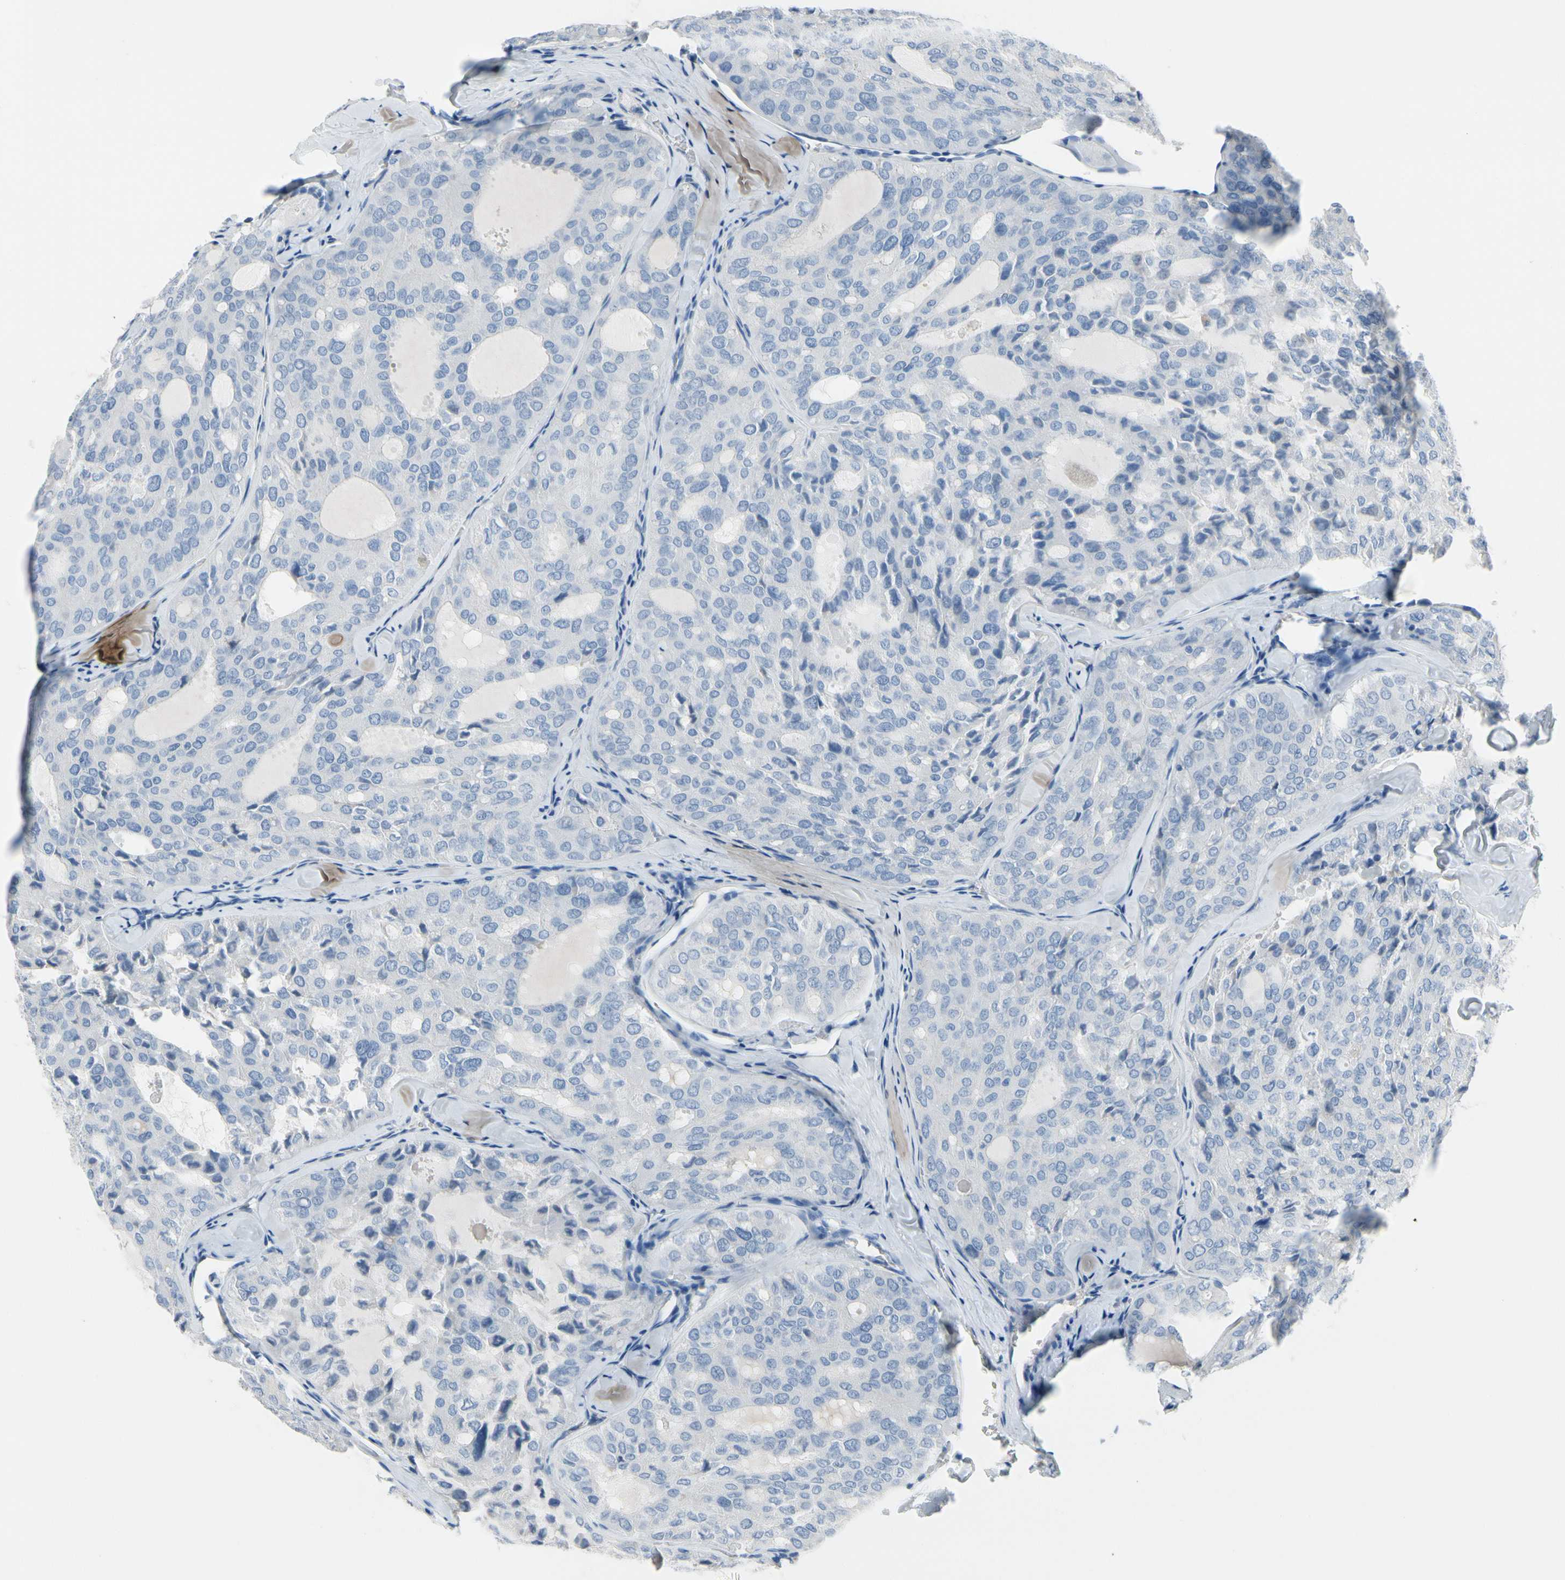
{"staining": {"intensity": "negative", "quantity": "none", "location": "none"}, "tissue": "thyroid cancer", "cell_type": "Tumor cells", "image_type": "cancer", "snomed": [{"axis": "morphology", "description": "Follicular adenoma carcinoma, NOS"}, {"axis": "topography", "description": "Thyroid gland"}], "caption": "Immunohistochemistry of thyroid cancer (follicular adenoma carcinoma) reveals no expression in tumor cells.", "gene": "MUC5B", "patient": {"sex": "male", "age": 75}}